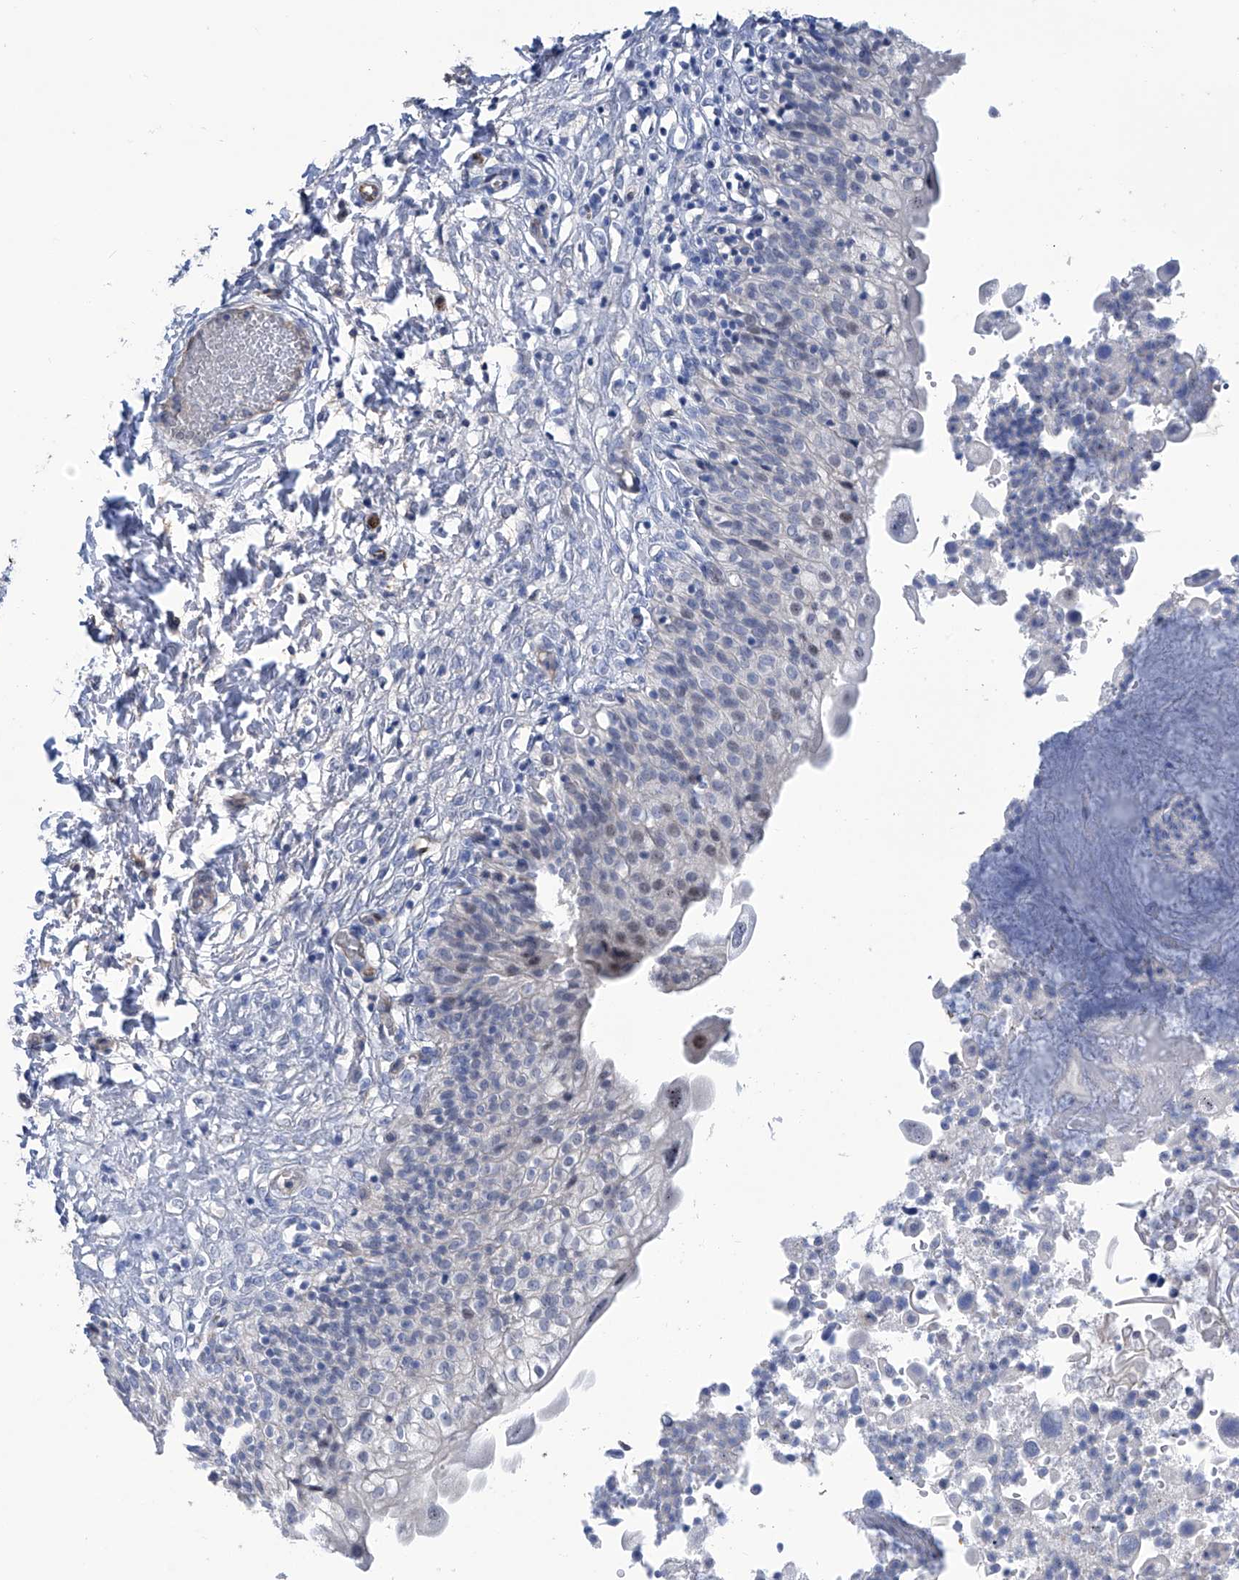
{"staining": {"intensity": "weak", "quantity": "<25%", "location": "nuclear"}, "tissue": "urinary bladder", "cell_type": "Urothelial cells", "image_type": "normal", "snomed": [{"axis": "morphology", "description": "Normal tissue, NOS"}, {"axis": "topography", "description": "Urinary bladder"}], "caption": "This is a histopathology image of immunohistochemistry staining of unremarkable urinary bladder, which shows no staining in urothelial cells.", "gene": "PGM3", "patient": {"sex": "male", "age": 55}}